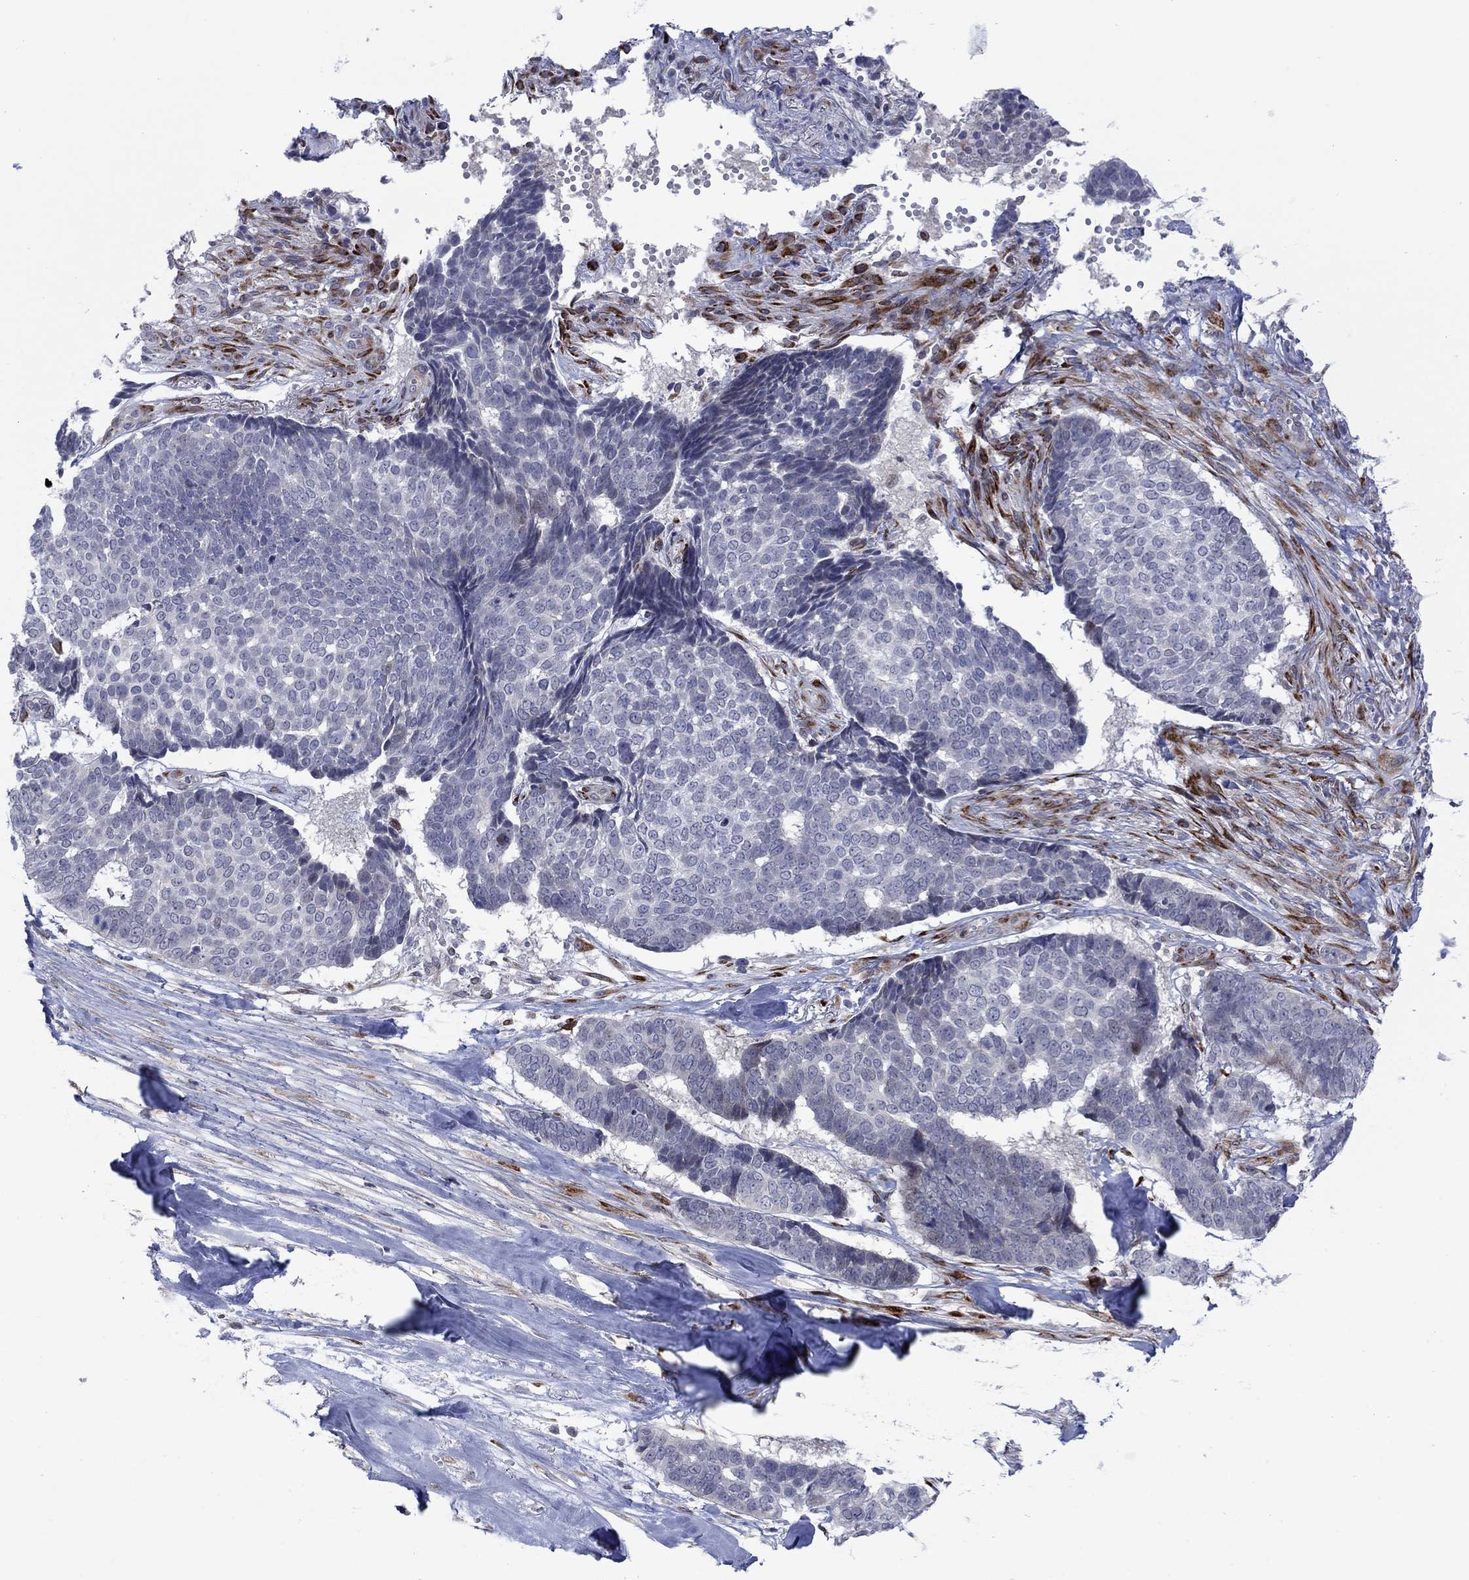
{"staining": {"intensity": "negative", "quantity": "none", "location": "none"}, "tissue": "skin cancer", "cell_type": "Tumor cells", "image_type": "cancer", "snomed": [{"axis": "morphology", "description": "Basal cell carcinoma"}, {"axis": "topography", "description": "Skin"}], "caption": "DAB (3,3'-diaminobenzidine) immunohistochemical staining of basal cell carcinoma (skin) shows no significant staining in tumor cells.", "gene": "TTC21B", "patient": {"sex": "male", "age": 86}}